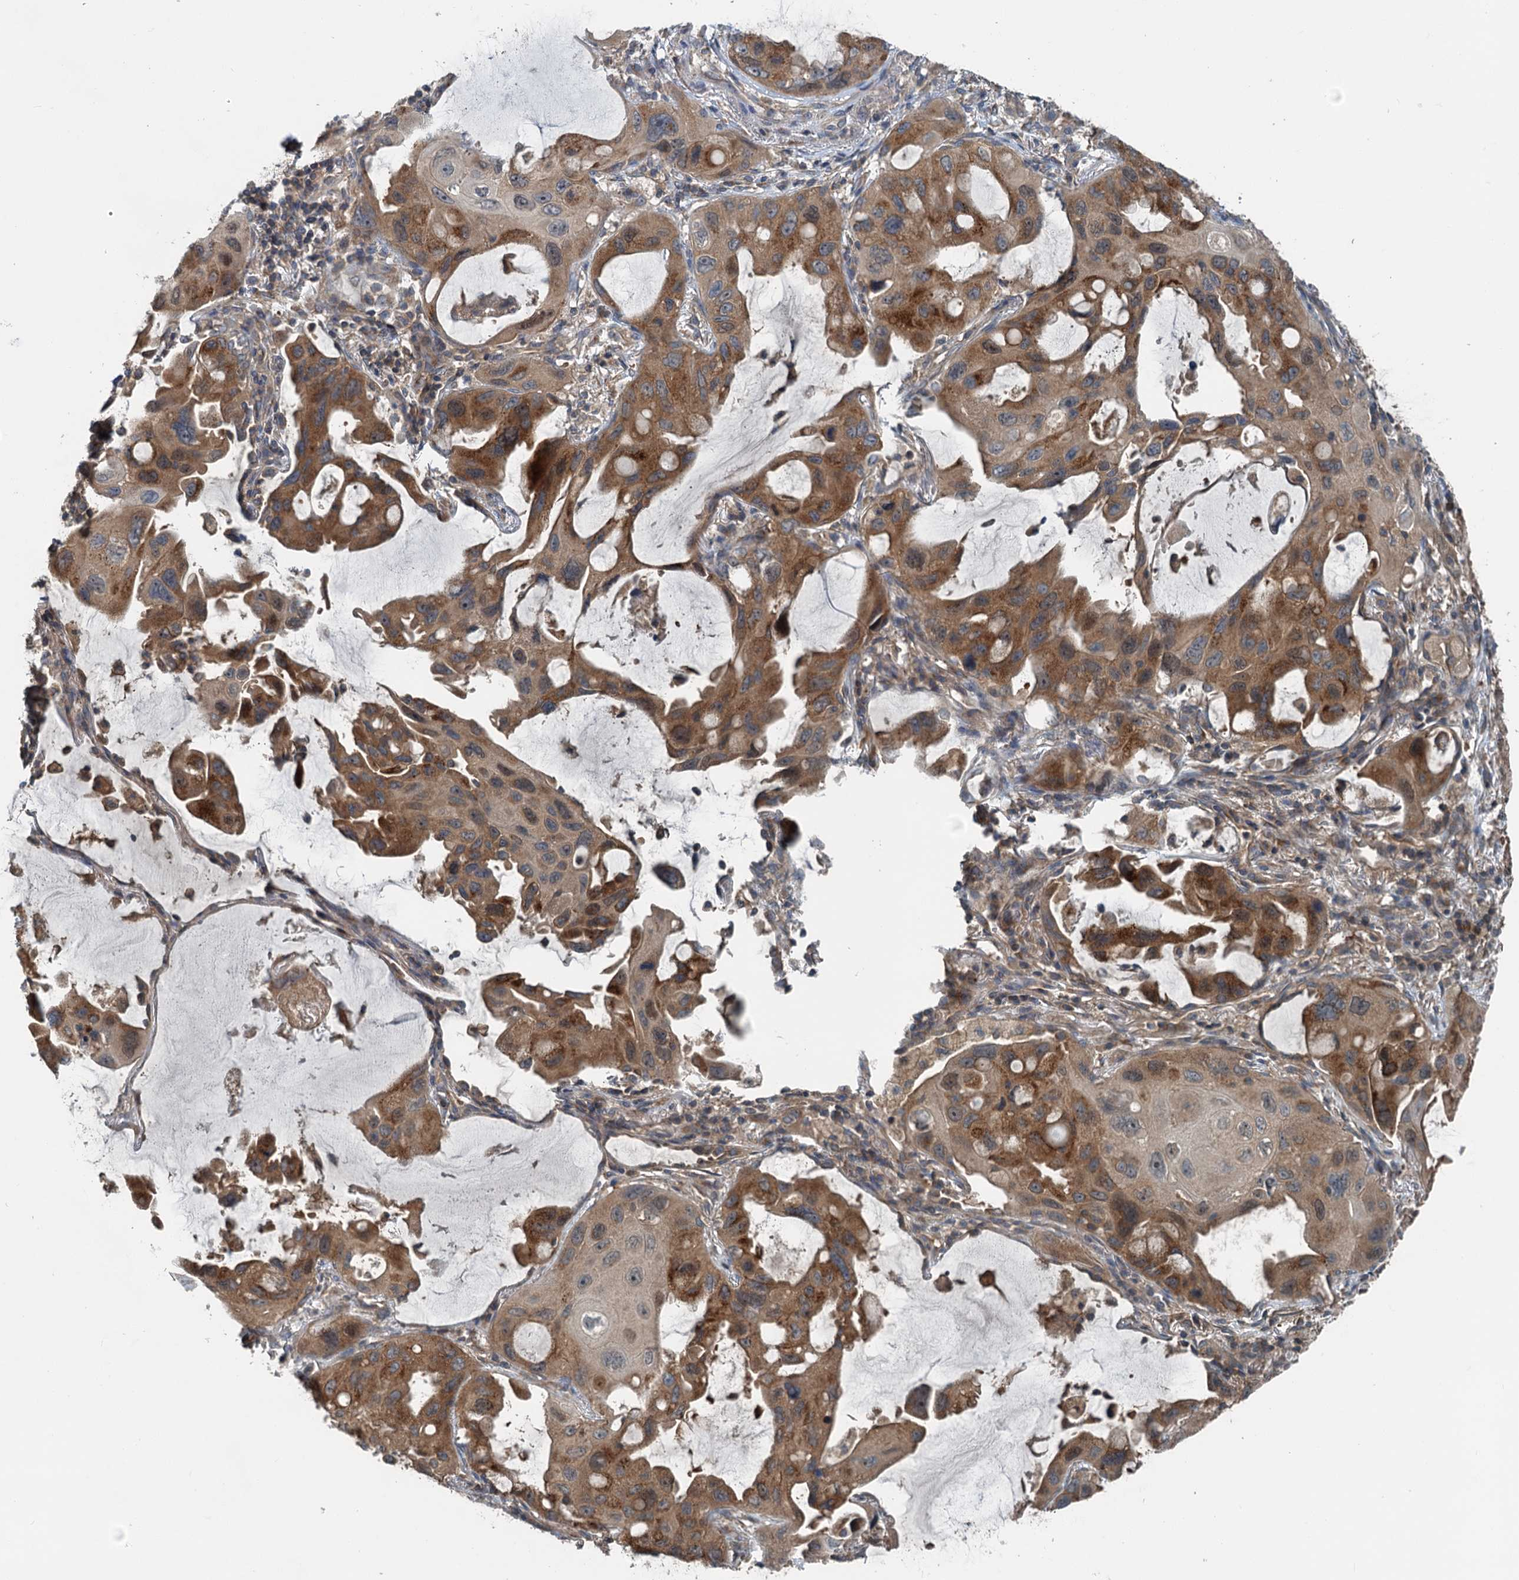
{"staining": {"intensity": "moderate", "quantity": ">75%", "location": "cytoplasmic/membranous"}, "tissue": "lung cancer", "cell_type": "Tumor cells", "image_type": "cancer", "snomed": [{"axis": "morphology", "description": "Squamous cell carcinoma, NOS"}, {"axis": "topography", "description": "Lung"}], "caption": "Immunohistochemistry of human lung cancer (squamous cell carcinoma) demonstrates medium levels of moderate cytoplasmic/membranous staining in approximately >75% of tumor cells. Ihc stains the protein of interest in brown and the nuclei are stained blue.", "gene": "TEDC1", "patient": {"sex": "female", "age": 73}}